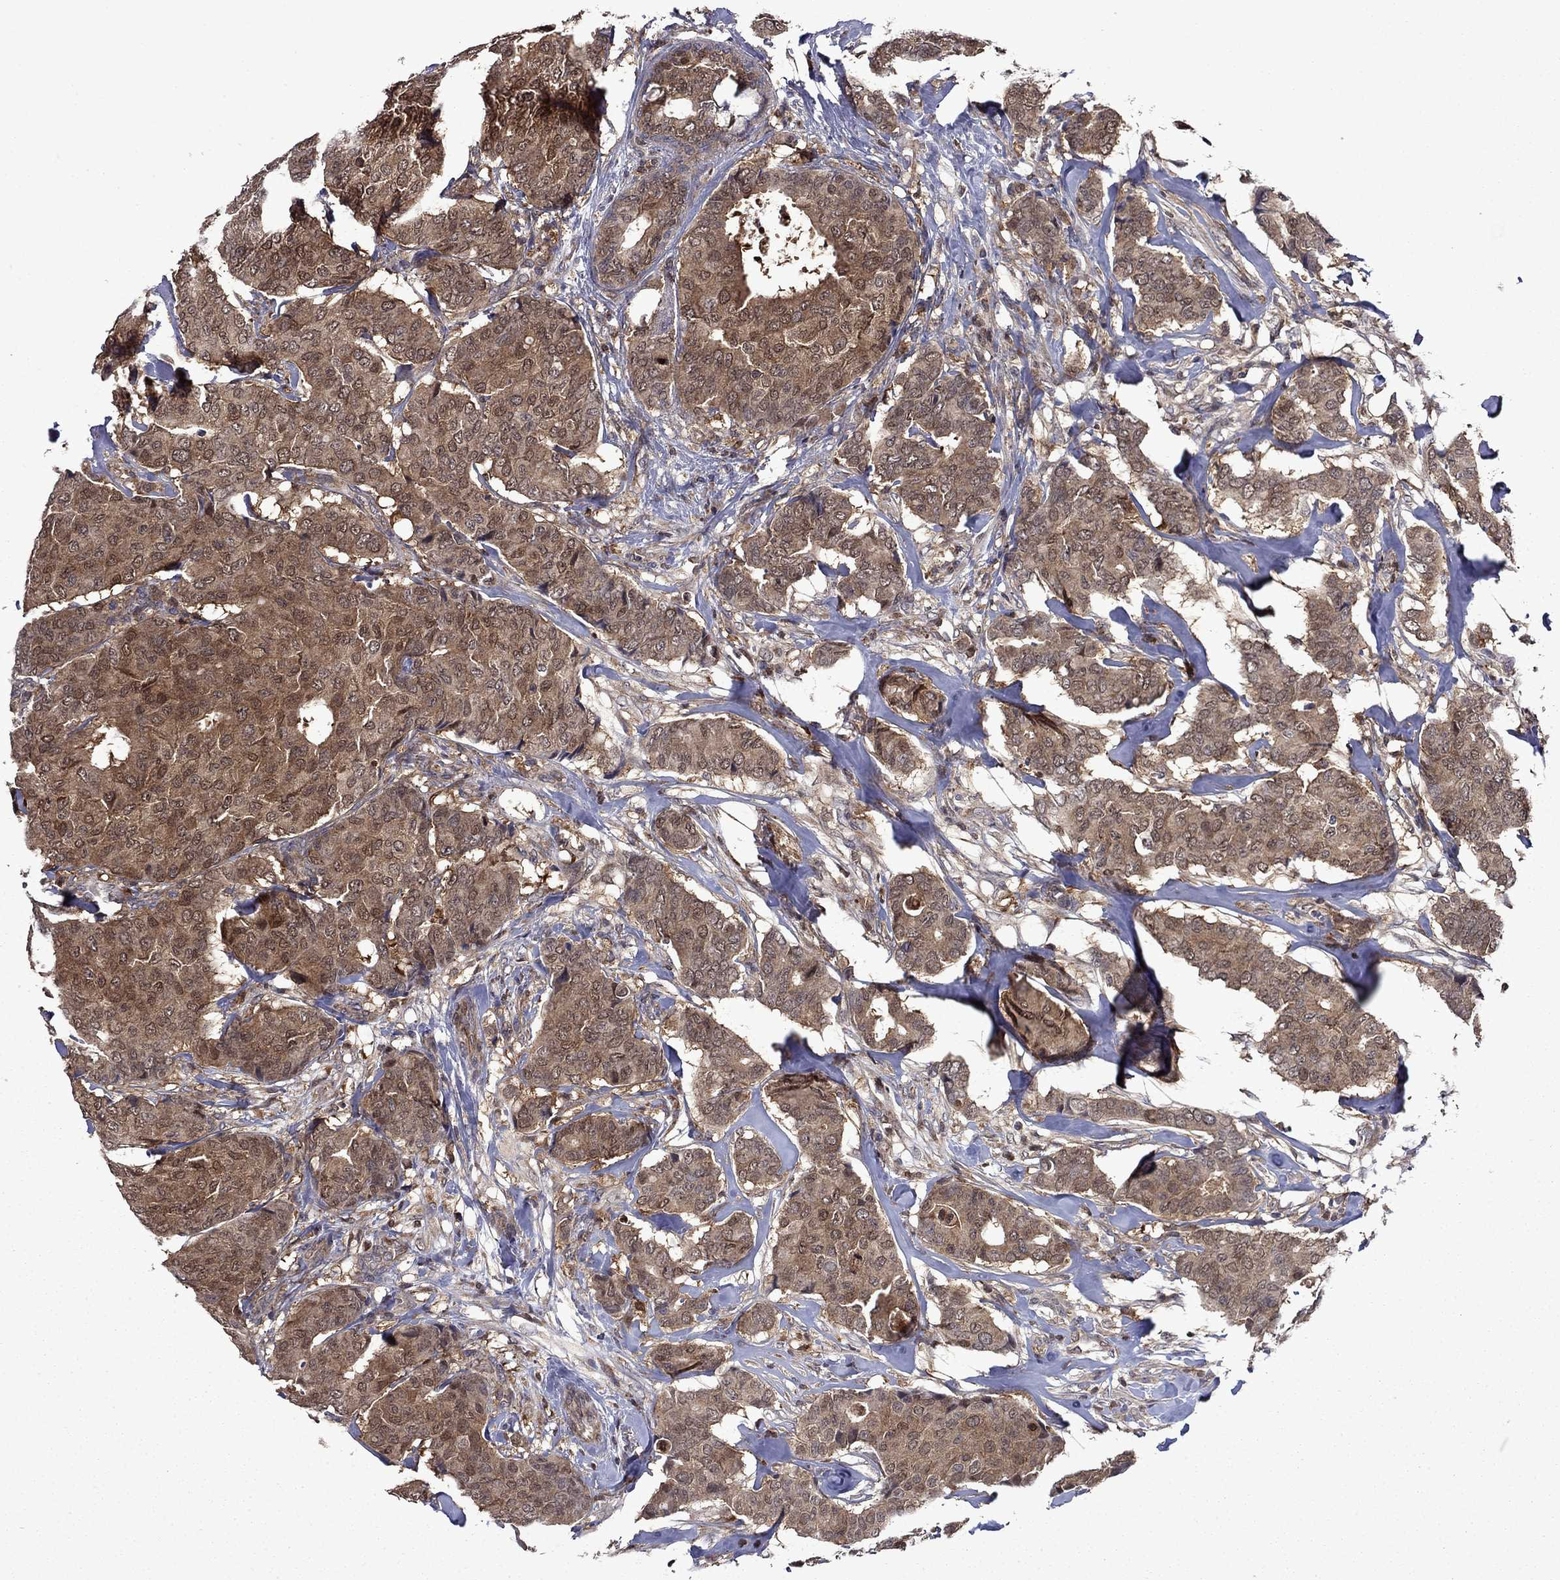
{"staining": {"intensity": "moderate", "quantity": ">75%", "location": "cytoplasmic/membranous"}, "tissue": "breast cancer", "cell_type": "Tumor cells", "image_type": "cancer", "snomed": [{"axis": "morphology", "description": "Duct carcinoma"}, {"axis": "topography", "description": "Breast"}], "caption": "Breast cancer was stained to show a protein in brown. There is medium levels of moderate cytoplasmic/membranous expression in approximately >75% of tumor cells. Nuclei are stained in blue.", "gene": "TPMT", "patient": {"sex": "female", "age": 75}}